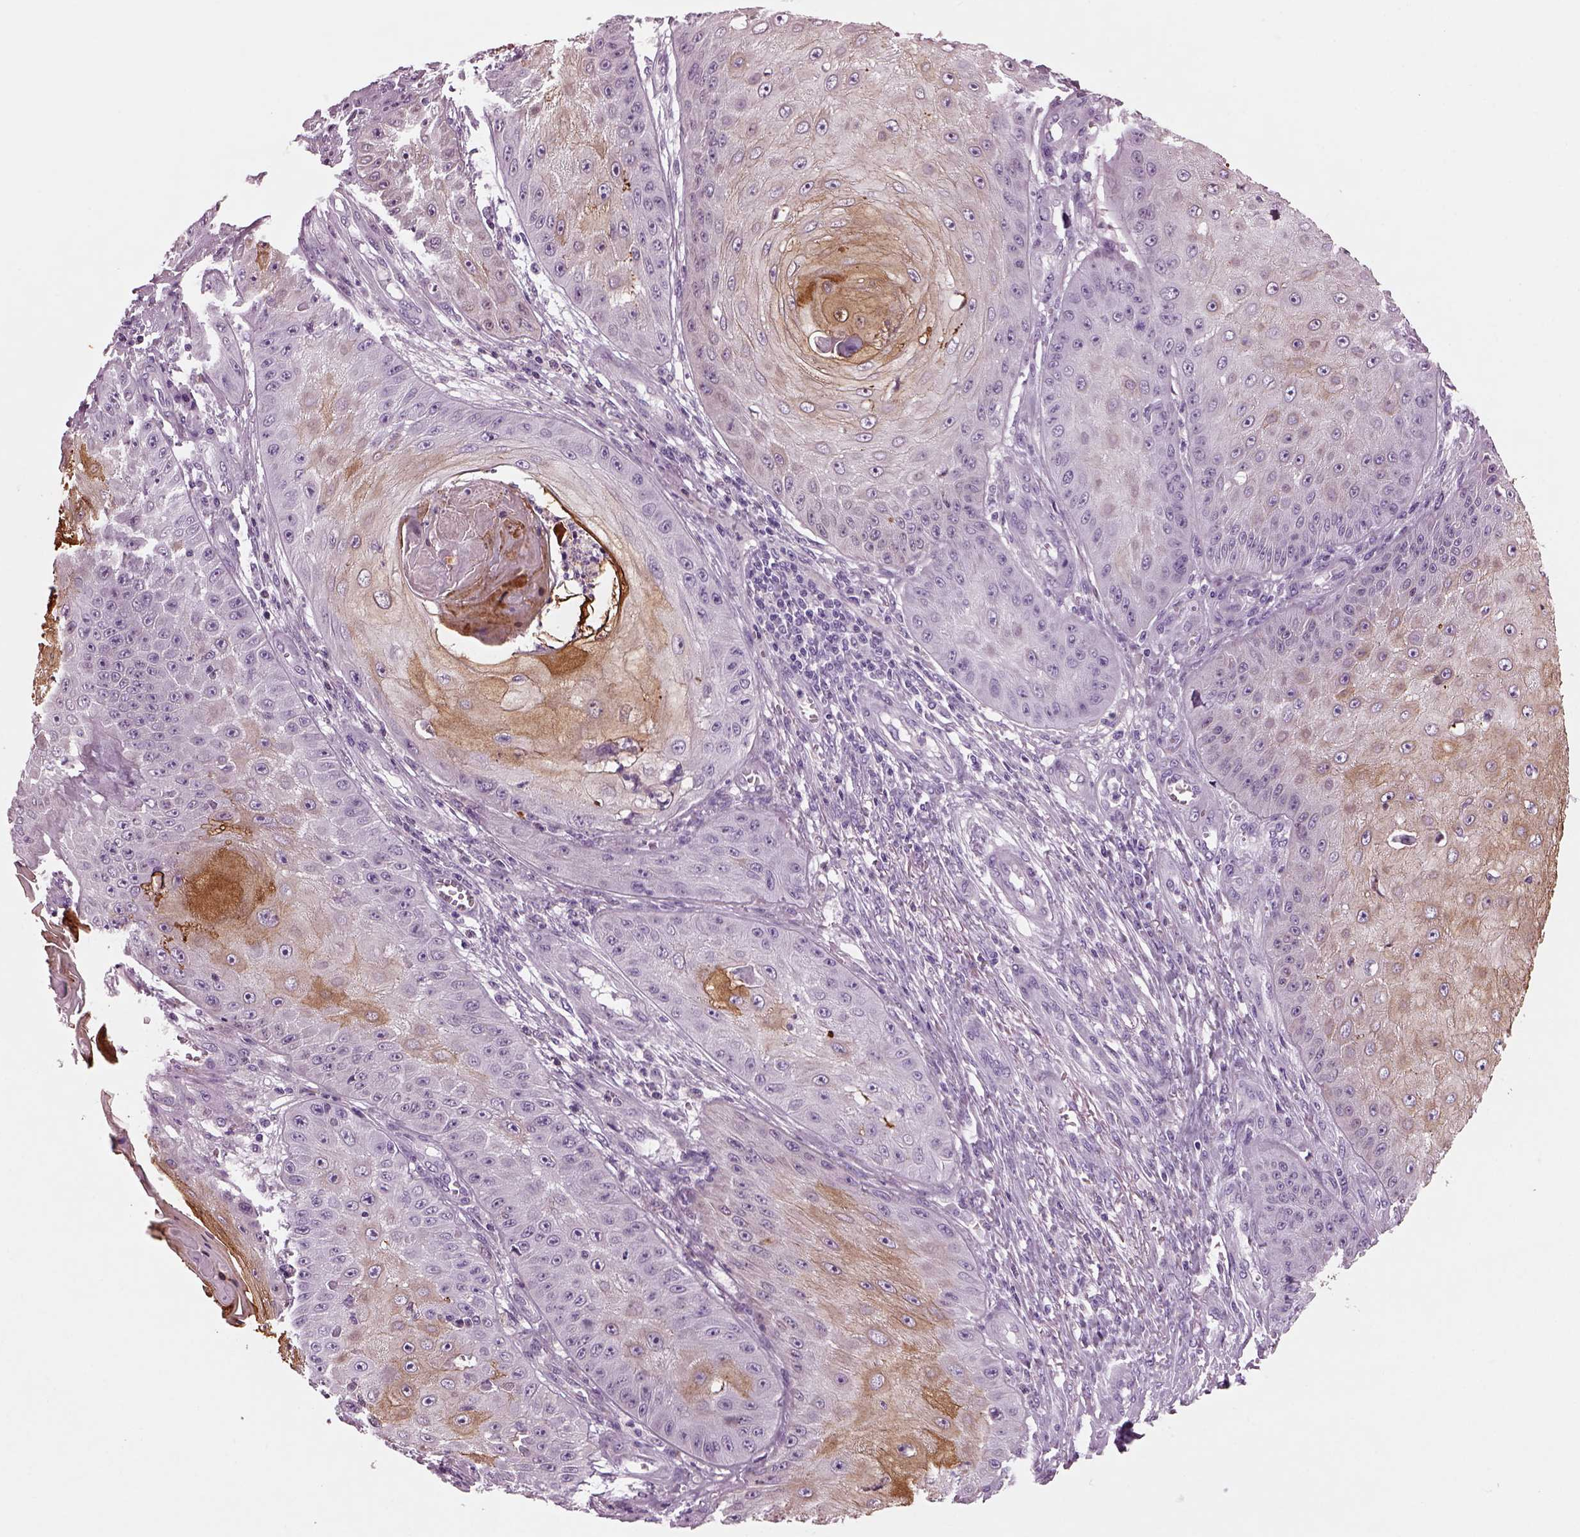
{"staining": {"intensity": "moderate", "quantity": "<25%", "location": "cytoplasmic/membranous"}, "tissue": "skin cancer", "cell_type": "Tumor cells", "image_type": "cancer", "snomed": [{"axis": "morphology", "description": "Squamous cell carcinoma, NOS"}, {"axis": "topography", "description": "Skin"}], "caption": "Protein staining of skin cancer (squamous cell carcinoma) tissue shows moderate cytoplasmic/membranous expression in approximately <25% of tumor cells. The staining was performed using DAB, with brown indicating positive protein expression. Nuclei are stained blue with hematoxylin.", "gene": "PRR9", "patient": {"sex": "male", "age": 70}}